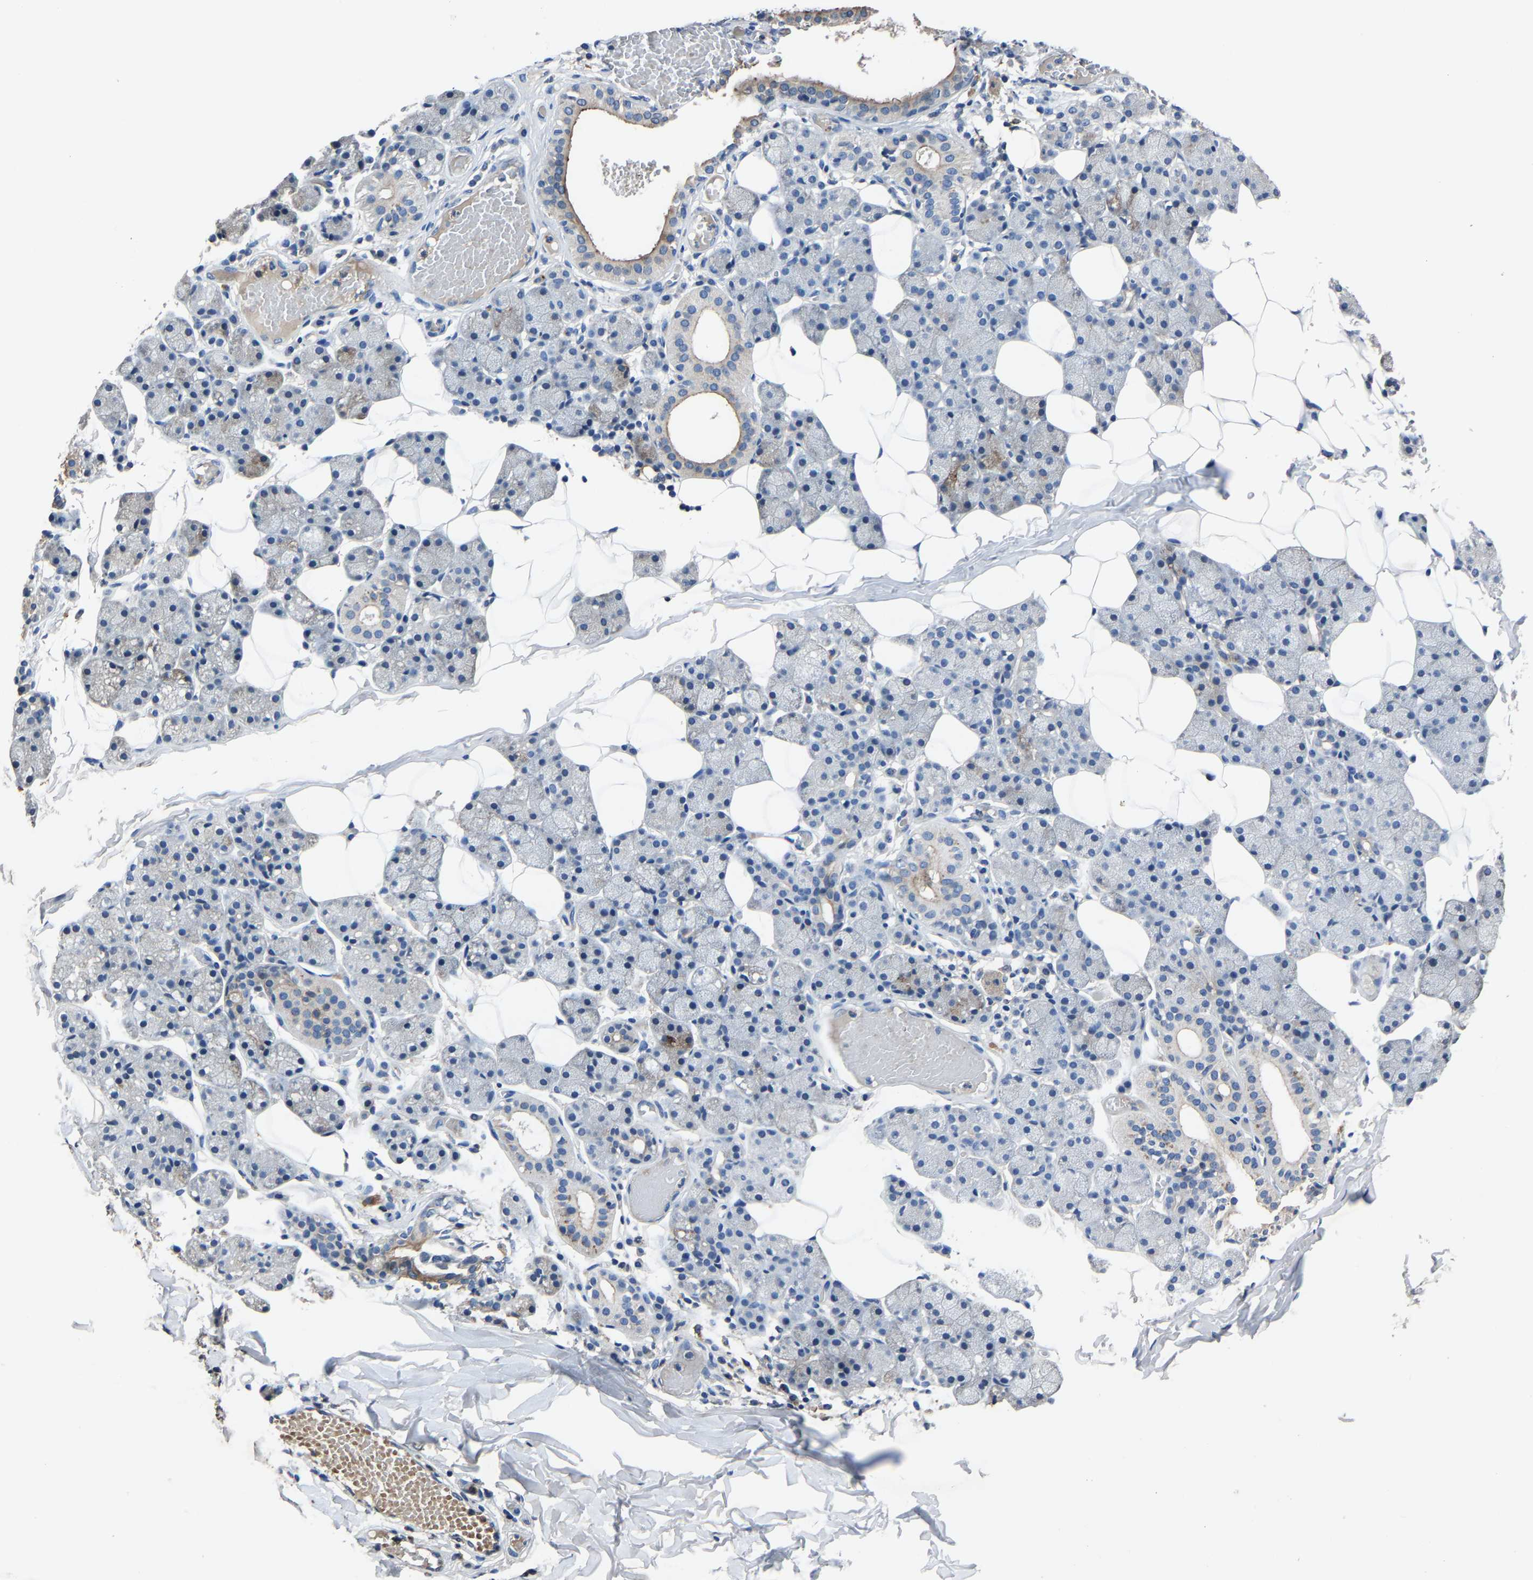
{"staining": {"intensity": "moderate", "quantity": "<25%", "location": "cytoplasmic/membranous"}, "tissue": "salivary gland", "cell_type": "Glandular cells", "image_type": "normal", "snomed": [{"axis": "morphology", "description": "Normal tissue, NOS"}, {"axis": "topography", "description": "Salivary gland"}], "caption": "Immunohistochemical staining of benign human salivary gland displays <25% levels of moderate cytoplasmic/membranous protein expression in approximately <25% of glandular cells.", "gene": "PCNX2", "patient": {"sex": "female", "age": 33}}